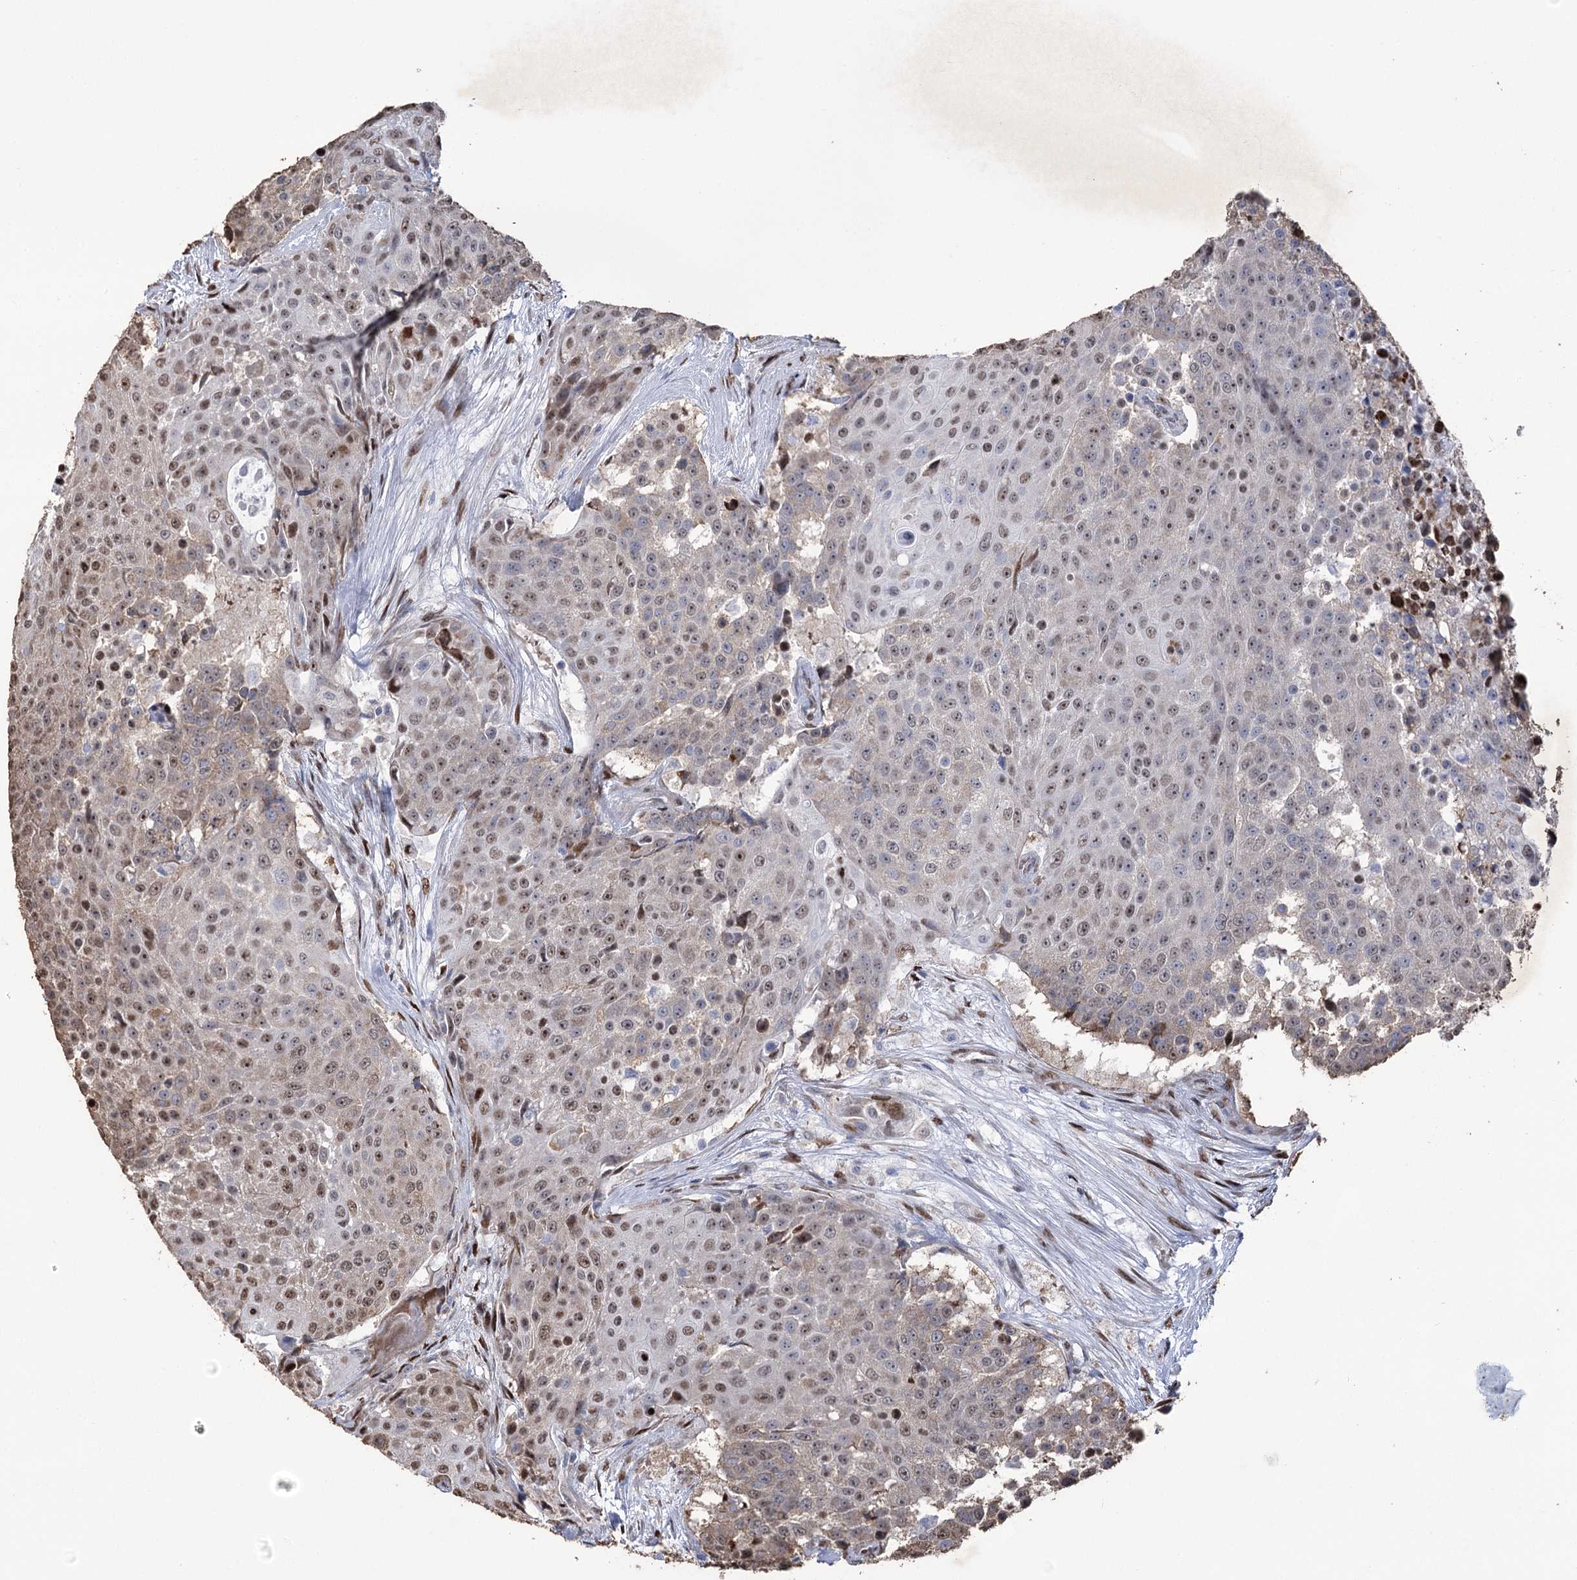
{"staining": {"intensity": "moderate", "quantity": "25%-75%", "location": "nuclear"}, "tissue": "urothelial cancer", "cell_type": "Tumor cells", "image_type": "cancer", "snomed": [{"axis": "morphology", "description": "Urothelial carcinoma, High grade"}, {"axis": "topography", "description": "Urinary bladder"}], "caption": "The image reveals staining of high-grade urothelial carcinoma, revealing moderate nuclear protein expression (brown color) within tumor cells. The staining was performed using DAB, with brown indicating positive protein expression. Nuclei are stained blue with hematoxylin.", "gene": "NFU1", "patient": {"sex": "female", "age": 63}}